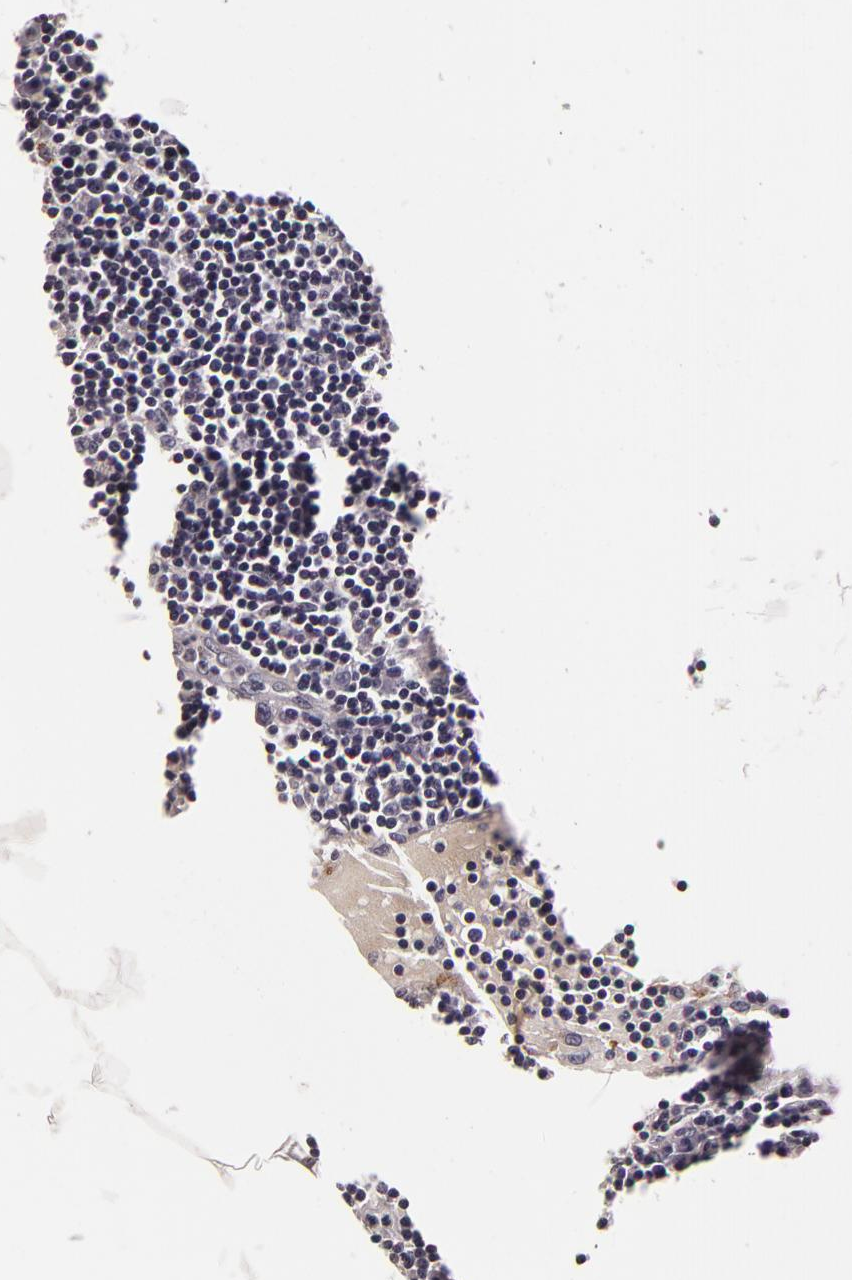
{"staining": {"intensity": "negative", "quantity": "none", "location": "none"}, "tissue": "lymph node", "cell_type": "Germinal center cells", "image_type": "normal", "snomed": [{"axis": "morphology", "description": "Normal tissue, NOS"}, {"axis": "topography", "description": "Lymph node"}], "caption": "A histopathology image of lymph node stained for a protein shows no brown staining in germinal center cells. Nuclei are stained in blue.", "gene": "LGALS3BP", "patient": {"sex": "male", "age": 54}}